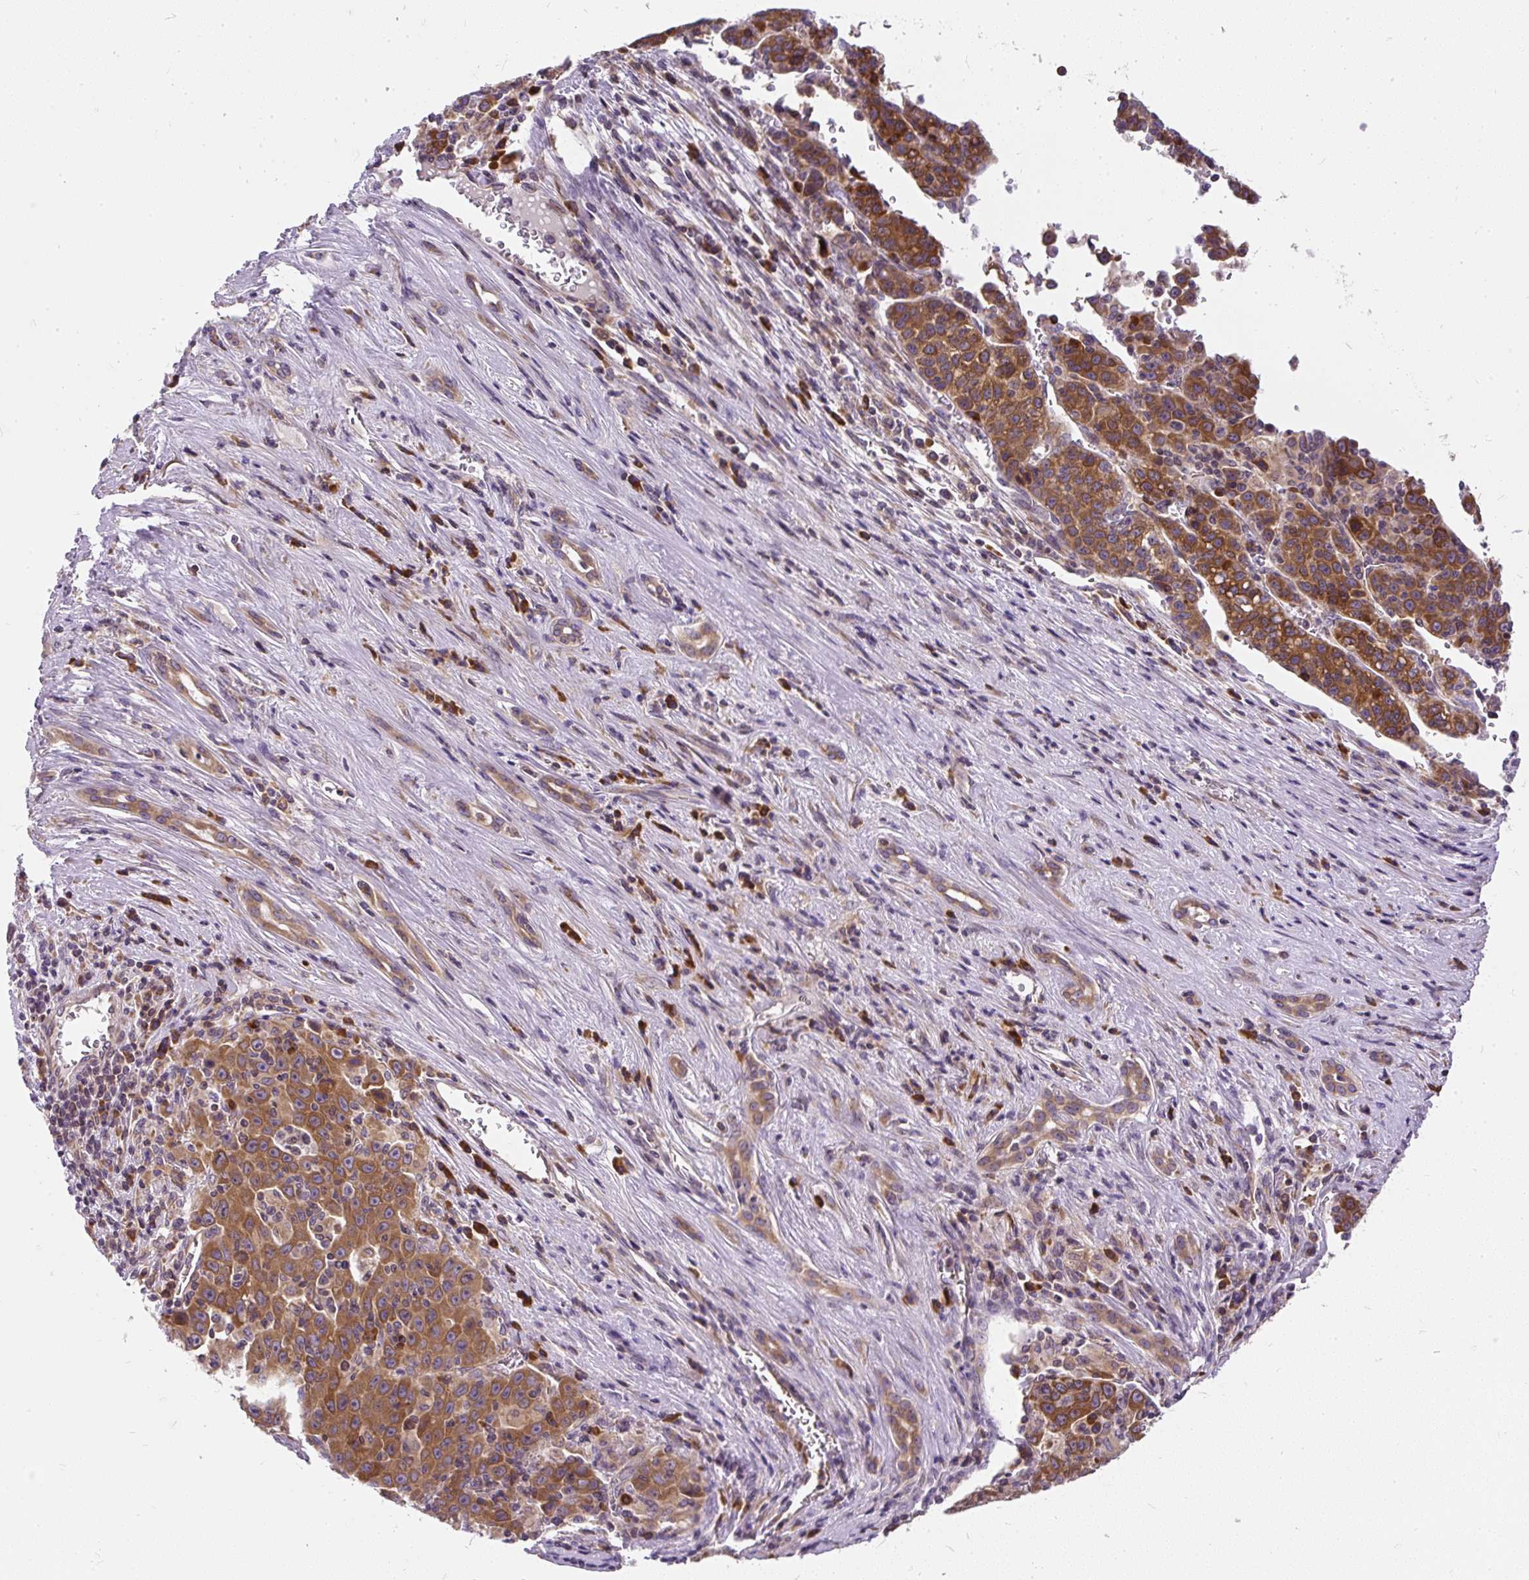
{"staining": {"intensity": "moderate", "quantity": ">75%", "location": "cytoplasmic/membranous"}, "tissue": "liver cancer", "cell_type": "Tumor cells", "image_type": "cancer", "snomed": [{"axis": "morphology", "description": "Carcinoma, Hepatocellular, NOS"}, {"axis": "topography", "description": "Liver"}], "caption": "DAB immunohistochemical staining of human liver hepatocellular carcinoma demonstrates moderate cytoplasmic/membranous protein expression in about >75% of tumor cells. (DAB (3,3'-diaminobenzidine) IHC, brown staining for protein, blue staining for nuclei).", "gene": "CYP20A1", "patient": {"sex": "female", "age": 53}}